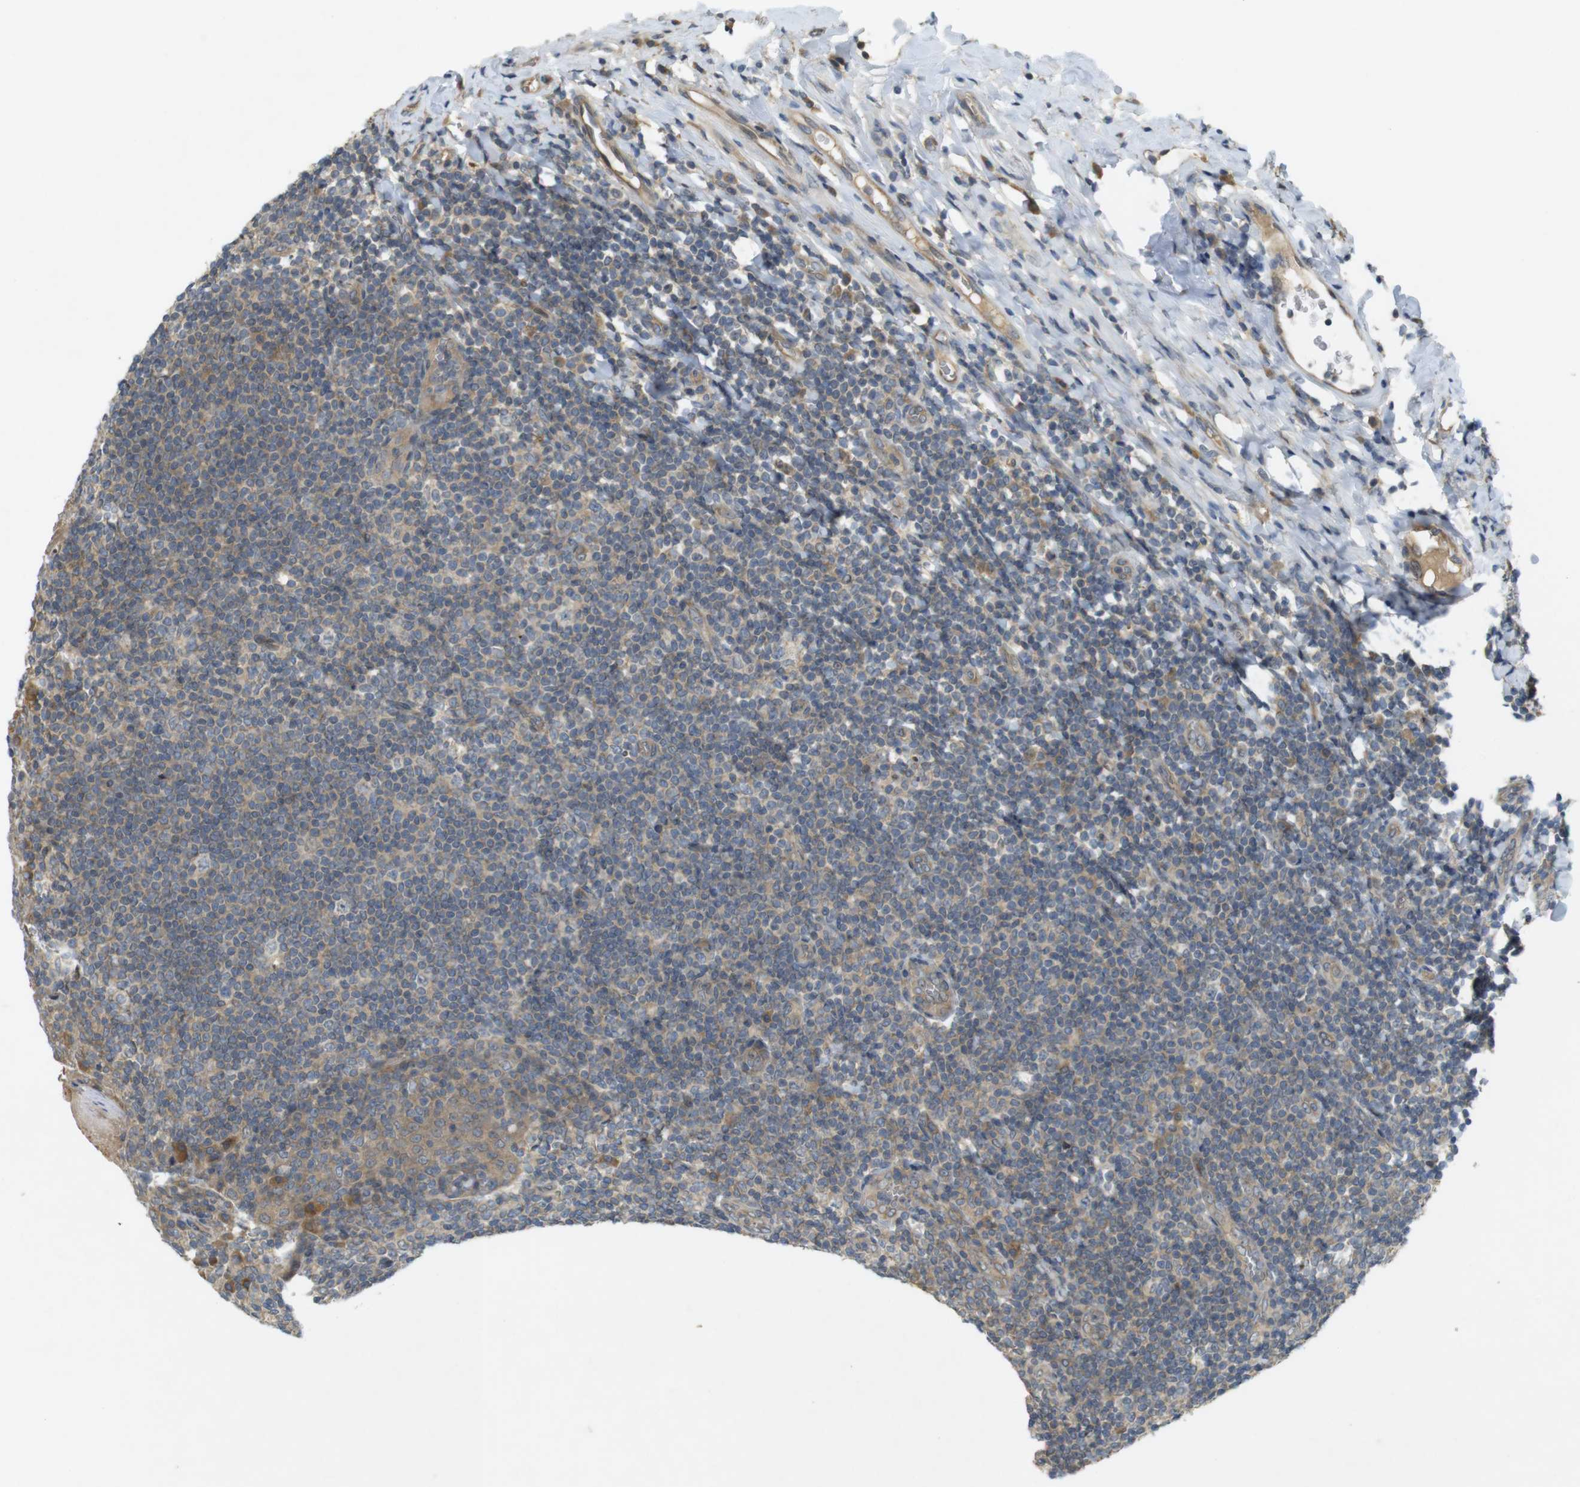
{"staining": {"intensity": "weak", "quantity": "25%-75%", "location": "cytoplasmic/membranous"}, "tissue": "tonsil", "cell_type": "Germinal center cells", "image_type": "normal", "snomed": [{"axis": "morphology", "description": "Normal tissue, NOS"}, {"axis": "topography", "description": "Tonsil"}], "caption": "A histopathology image showing weak cytoplasmic/membranous staining in about 25%-75% of germinal center cells in unremarkable tonsil, as visualized by brown immunohistochemical staining.", "gene": "CLTC", "patient": {"sex": "male", "age": 31}}